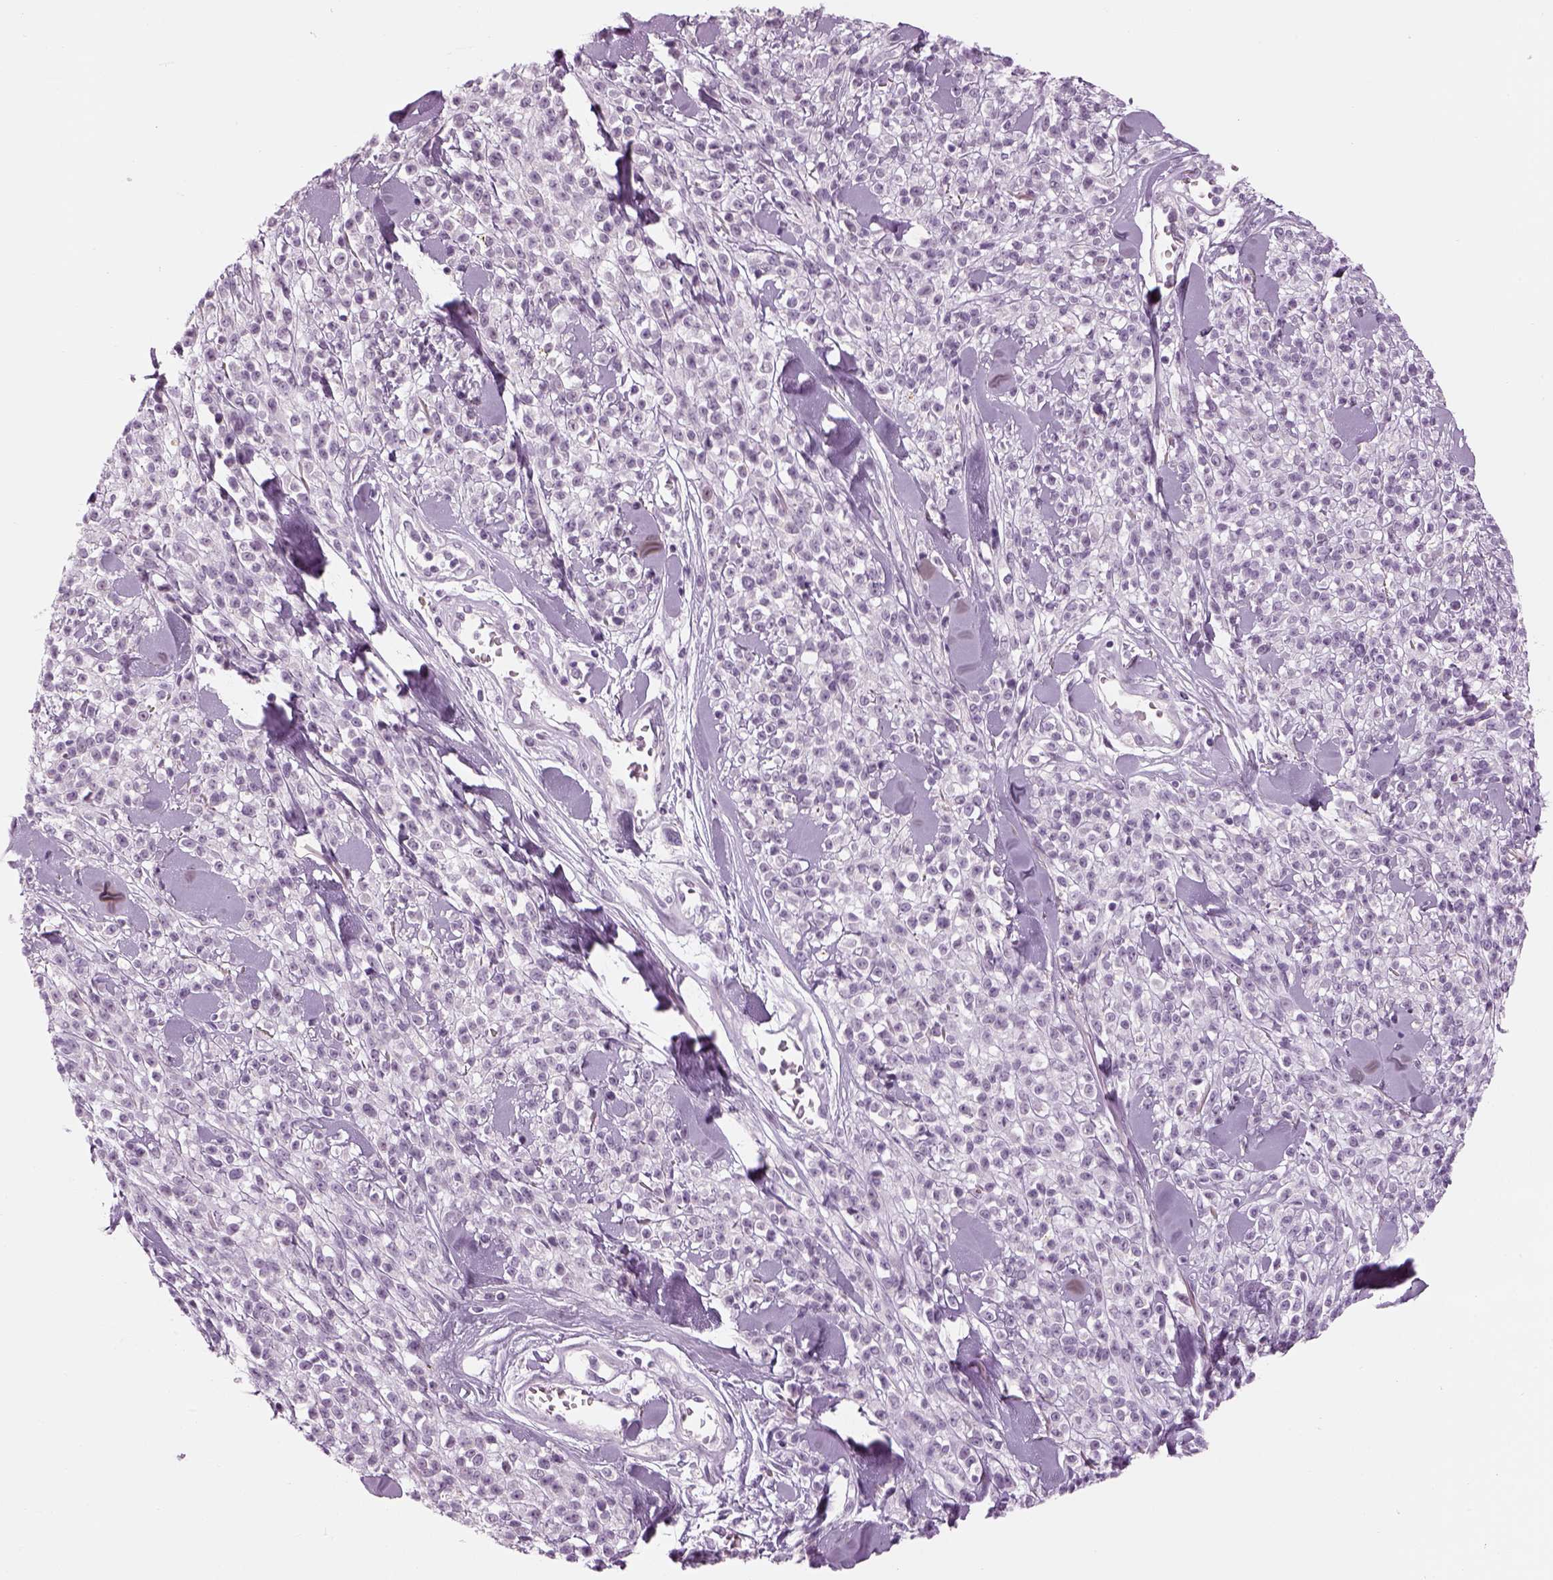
{"staining": {"intensity": "negative", "quantity": "none", "location": "none"}, "tissue": "melanoma", "cell_type": "Tumor cells", "image_type": "cancer", "snomed": [{"axis": "morphology", "description": "Malignant melanoma, NOS"}, {"axis": "topography", "description": "Skin"}, {"axis": "topography", "description": "Skin of trunk"}], "caption": "Tumor cells show no significant protein expression in malignant melanoma. (Brightfield microscopy of DAB IHC at high magnification).", "gene": "LRRIQ3", "patient": {"sex": "male", "age": 74}}